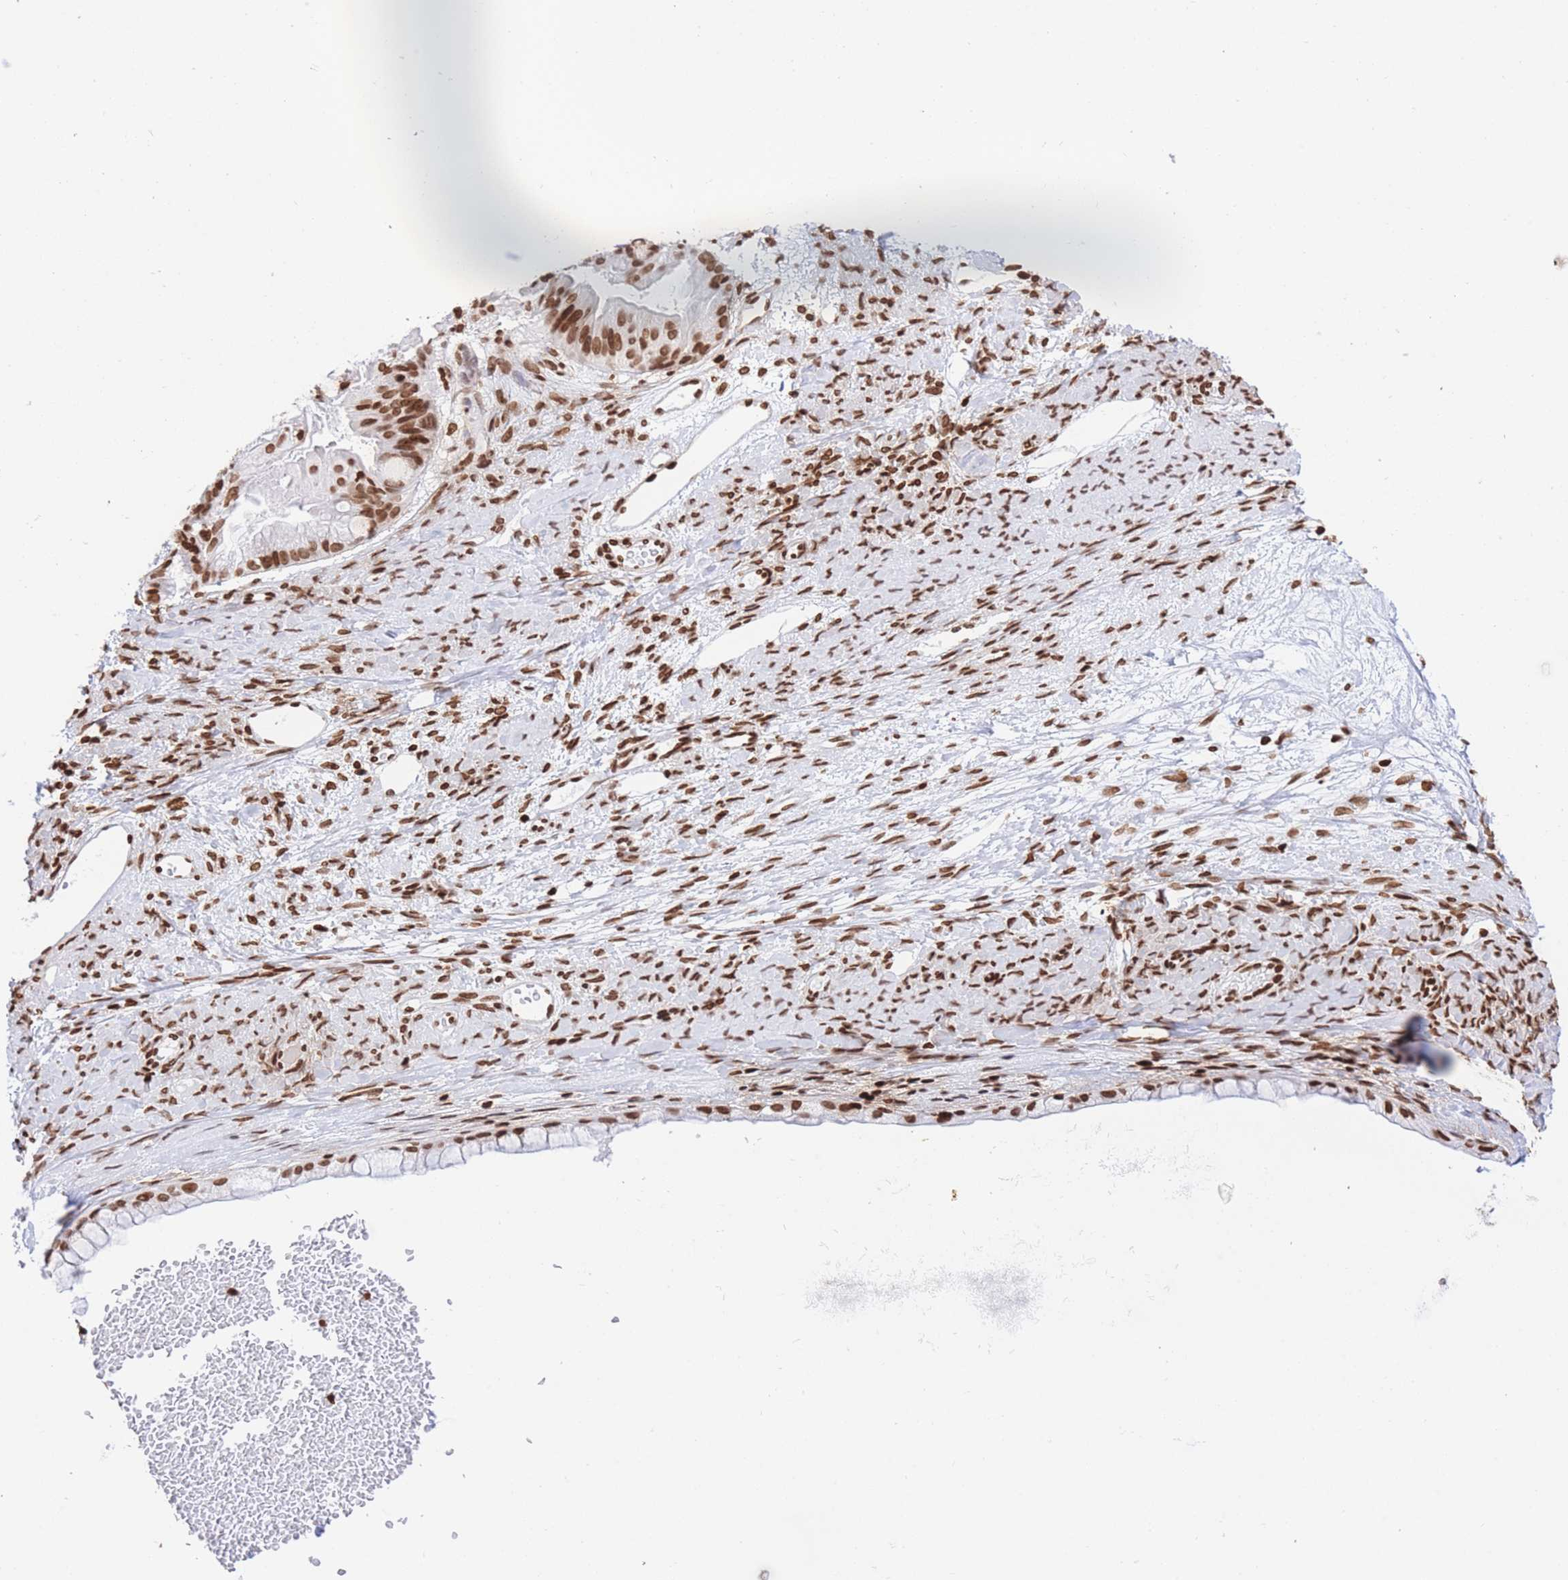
{"staining": {"intensity": "strong", "quantity": ">75%", "location": "nuclear"}, "tissue": "ovarian cancer", "cell_type": "Tumor cells", "image_type": "cancer", "snomed": [{"axis": "morphology", "description": "Cystadenocarcinoma, mucinous, NOS"}, {"axis": "topography", "description": "Ovary"}], "caption": "DAB immunohistochemical staining of mucinous cystadenocarcinoma (ovarian) exhibits strong nuclear protein expression in approximately >75% of tumor cells.", "gene": "H2BC11", "patient": {"sex": "female", "age": 61}}